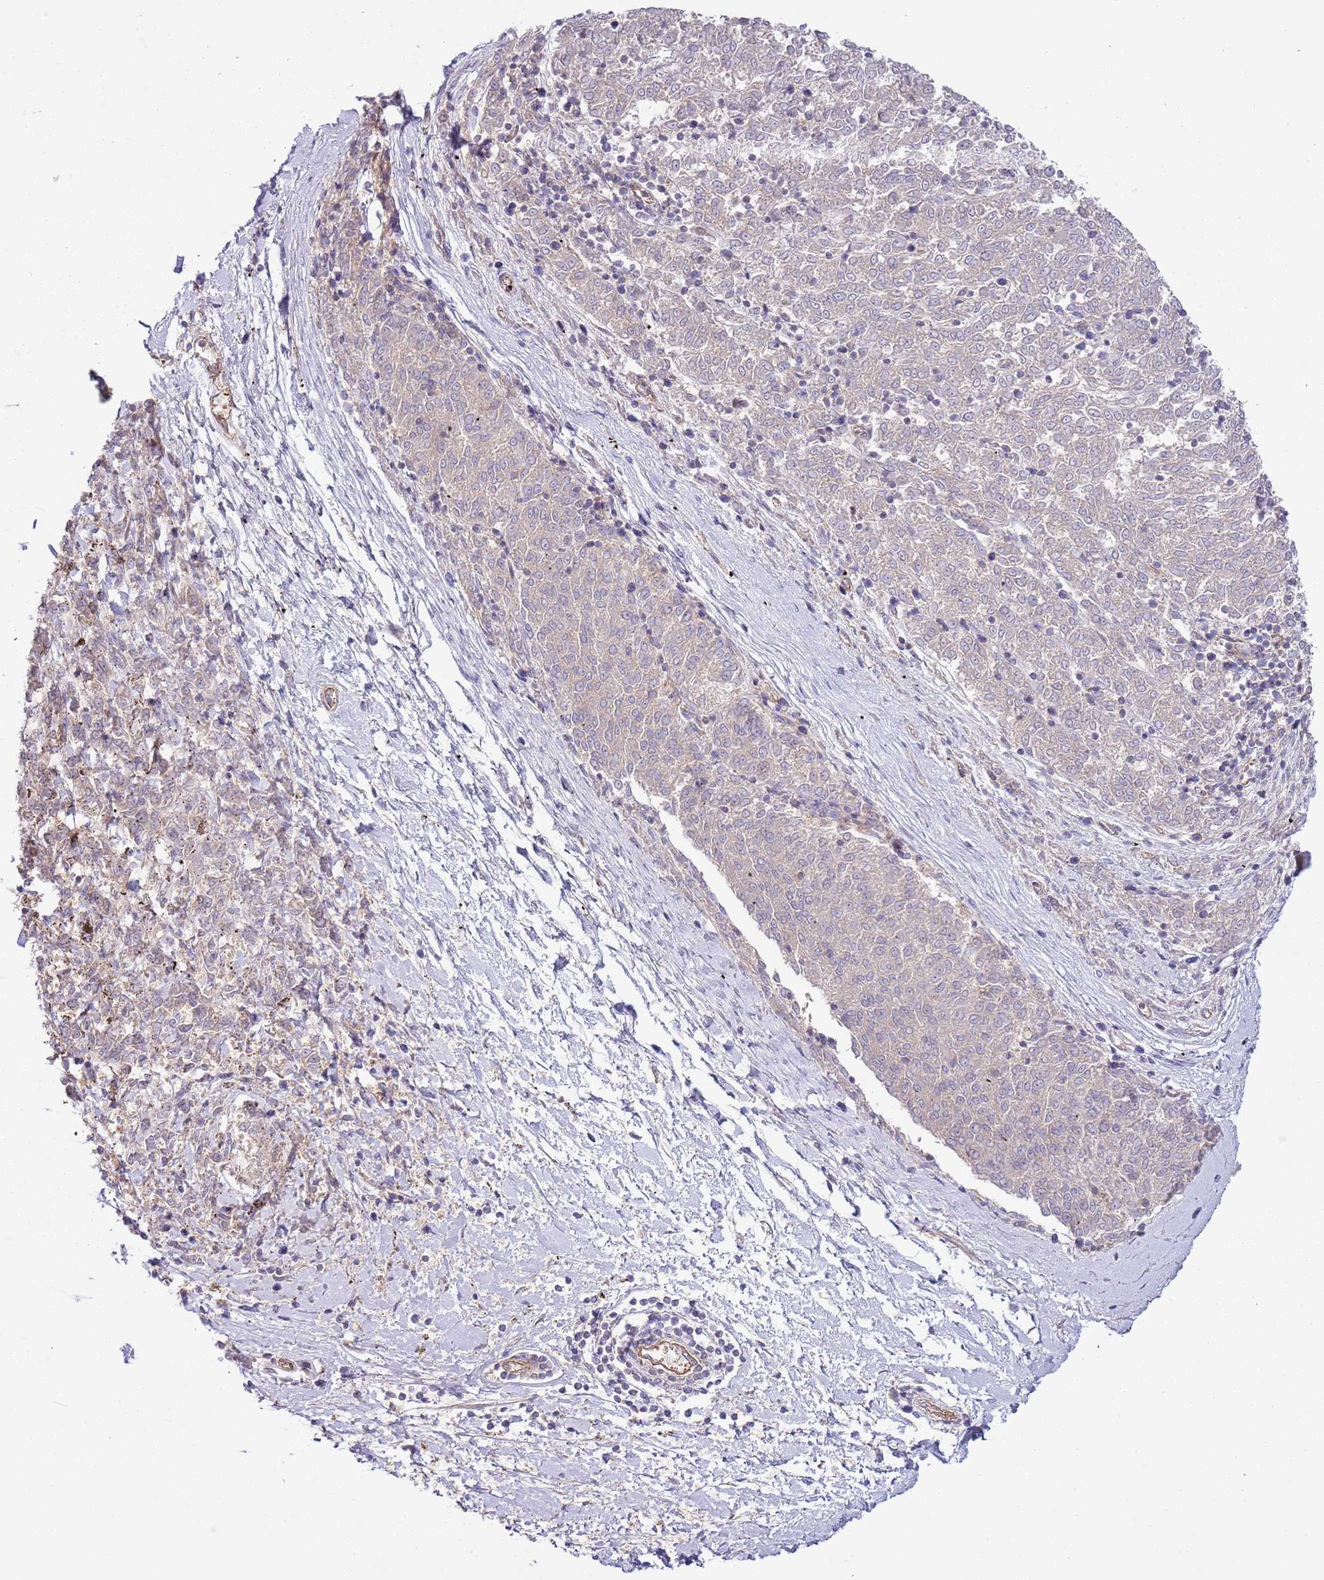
{"staining": {"intensity": "weak", "quantity": "<25%", "location": "cytoplasmic/membranous"}, "tissue": "melanoma", "cell_type": "Tumor cells", "image_type": "cancer", "snomed": [{"axis": "morphology", "description": "Malignant melanoma, NOS"}, {"axis": "topography", "description": "Skin"}], "caption": "Micrograph shows no significant protein positivity in tumor cells of malignant melanoma. (Brightfield microscopy of DAB (3,3'-diaminobenzidine) IHC at high magnification).", "gene": "LPIN2", "patient": {"sex": "female", "age": 72}}